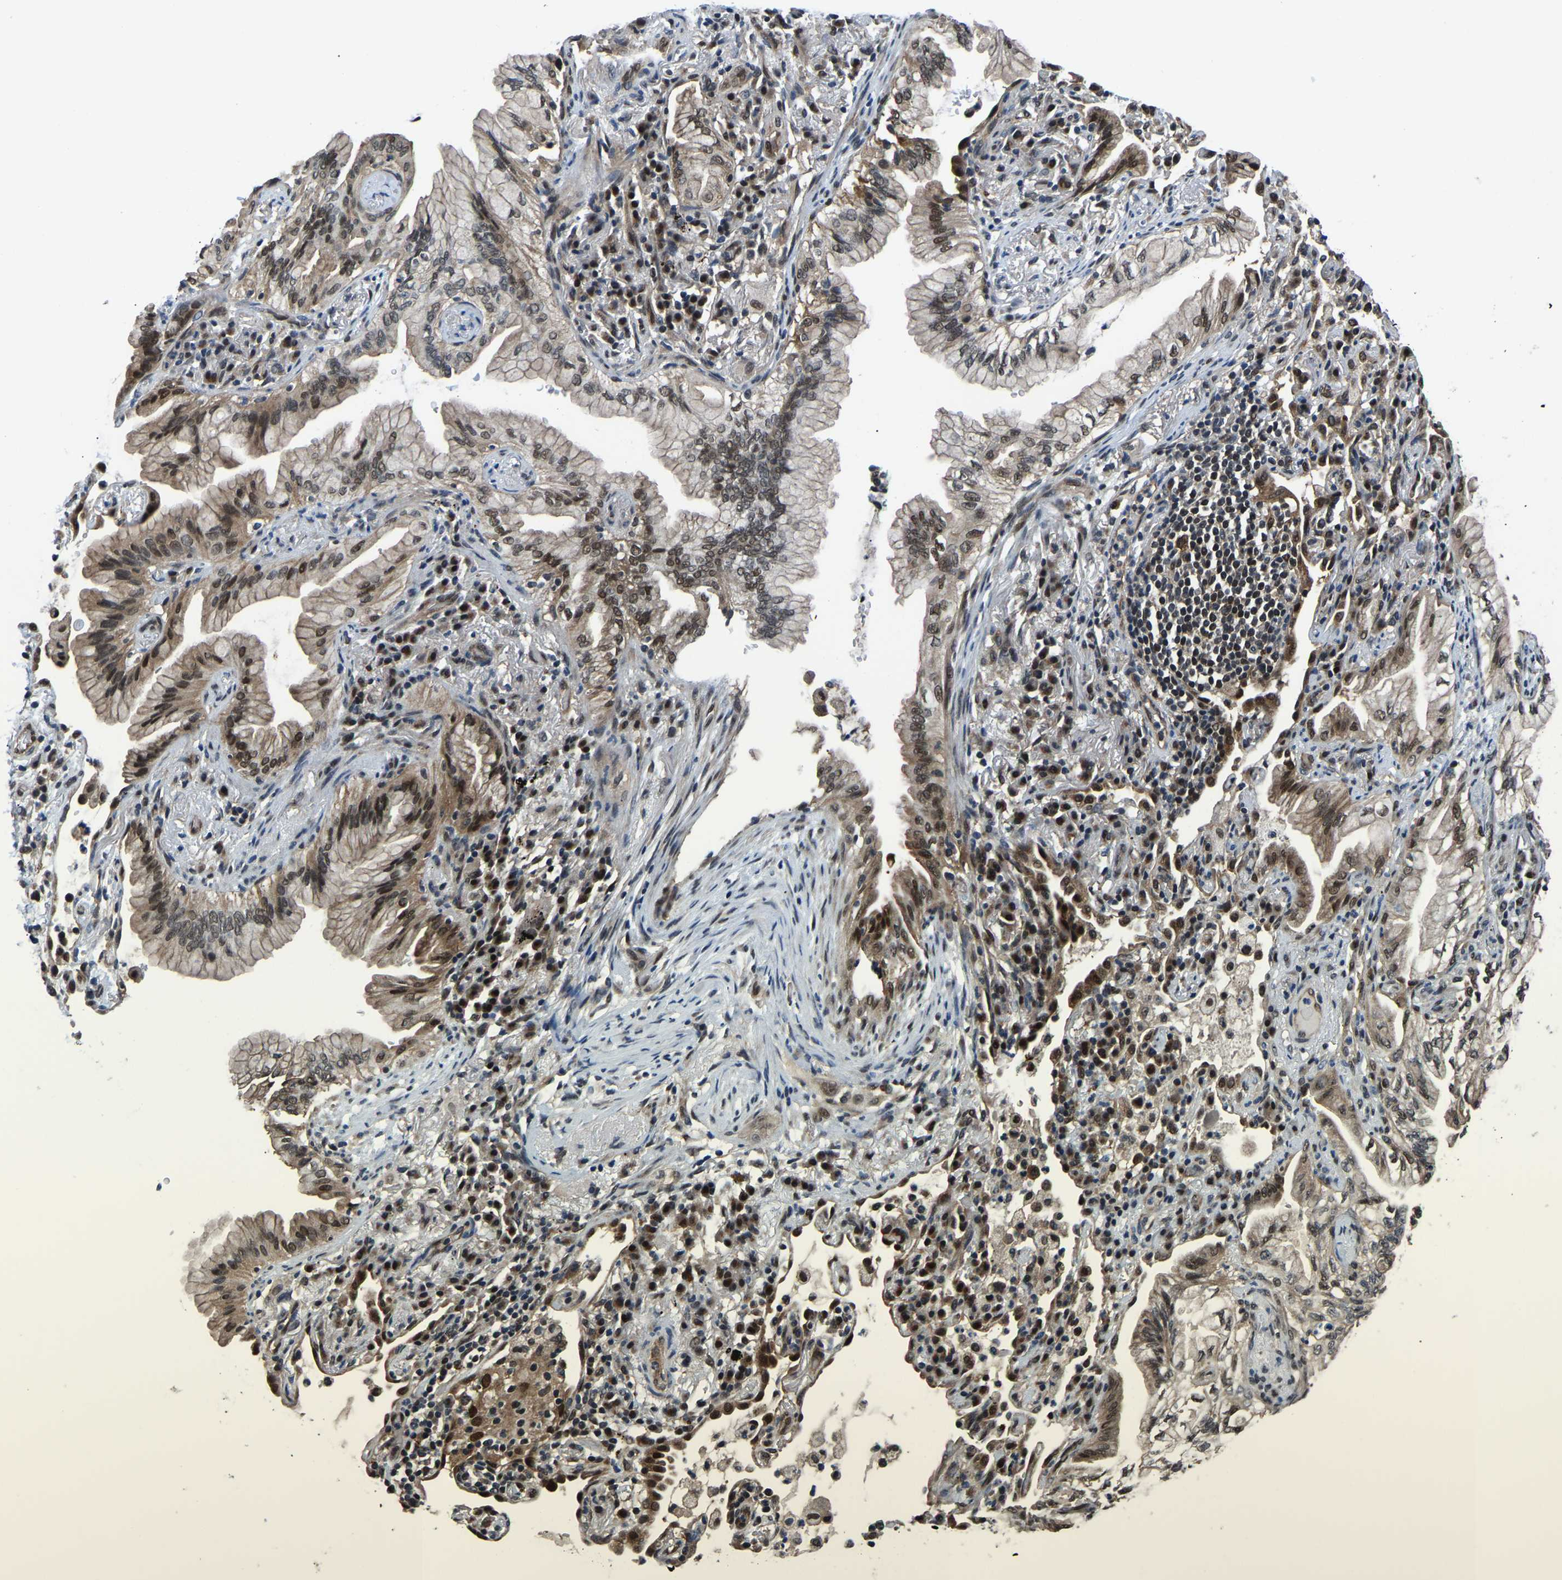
{"staining": {"intensity": "moderate", "quantity": ">75%", "location": "cytoplasmic/membranous,nuclear"}, "tissue": "lung cancer", "cell_type": "Tumor cells", "image_type": "cancer", "snomed": [{"axis": "morphology", "description": "Adenocarcinoma, NOS"}, {"axis": "topography", "description": "Lung"}], "caption": "IHC photomicrograph of human lung cancer (adenocarcinoma) stained for a protein (brown), which demonstrates medium levels of moderate cytoplasmic/membranous and nuclear expression in approximately >75% of tumor cells.", "gene": "DFFA", "patient": {"sex": "female", "age": 70}}